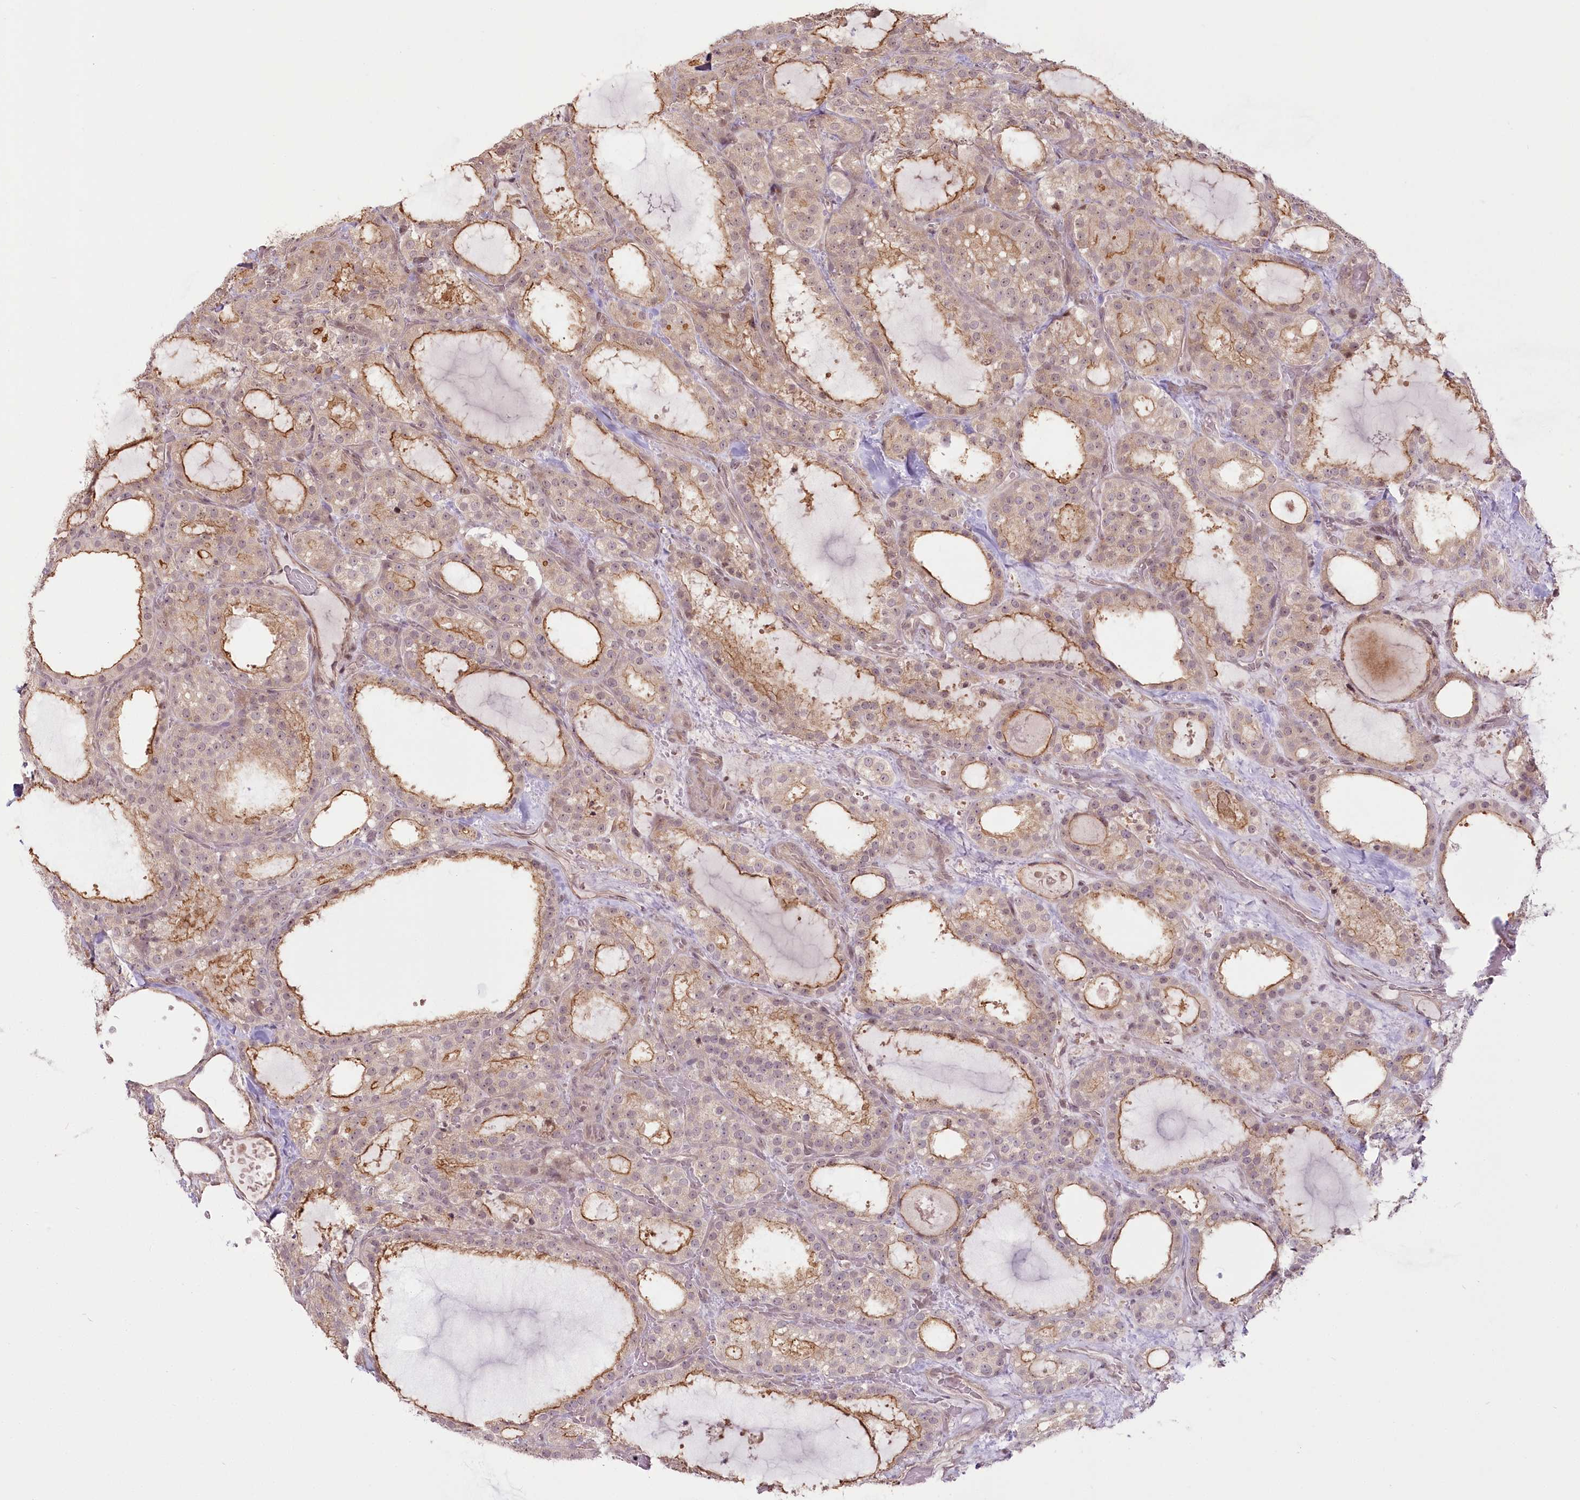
{"staining": {"intensity": "moderate", "quantity": "25%-75%", "location": "cytoplasmic/membranous,nuclear"}, "tissue": "thyroid cancer", "cell_type": "Tumor cells", "image_type": "cancer", "snomed": [{"axis": "morphology", "description": "Papillary adenocarcinoma, NOS"}, {"axis": "topography", "description": "Thyroid gland"}], "caption": "DAB immunohistochemical staining of human papillary adenocarcinoma (thyroid) demonstrates moderate cytoplasmic/membranous and nuclear protein positivity in about 25%-75% of tumor cells.", "gene": "R3HDM2", "patient": {"sex": "male", "age": 77}}